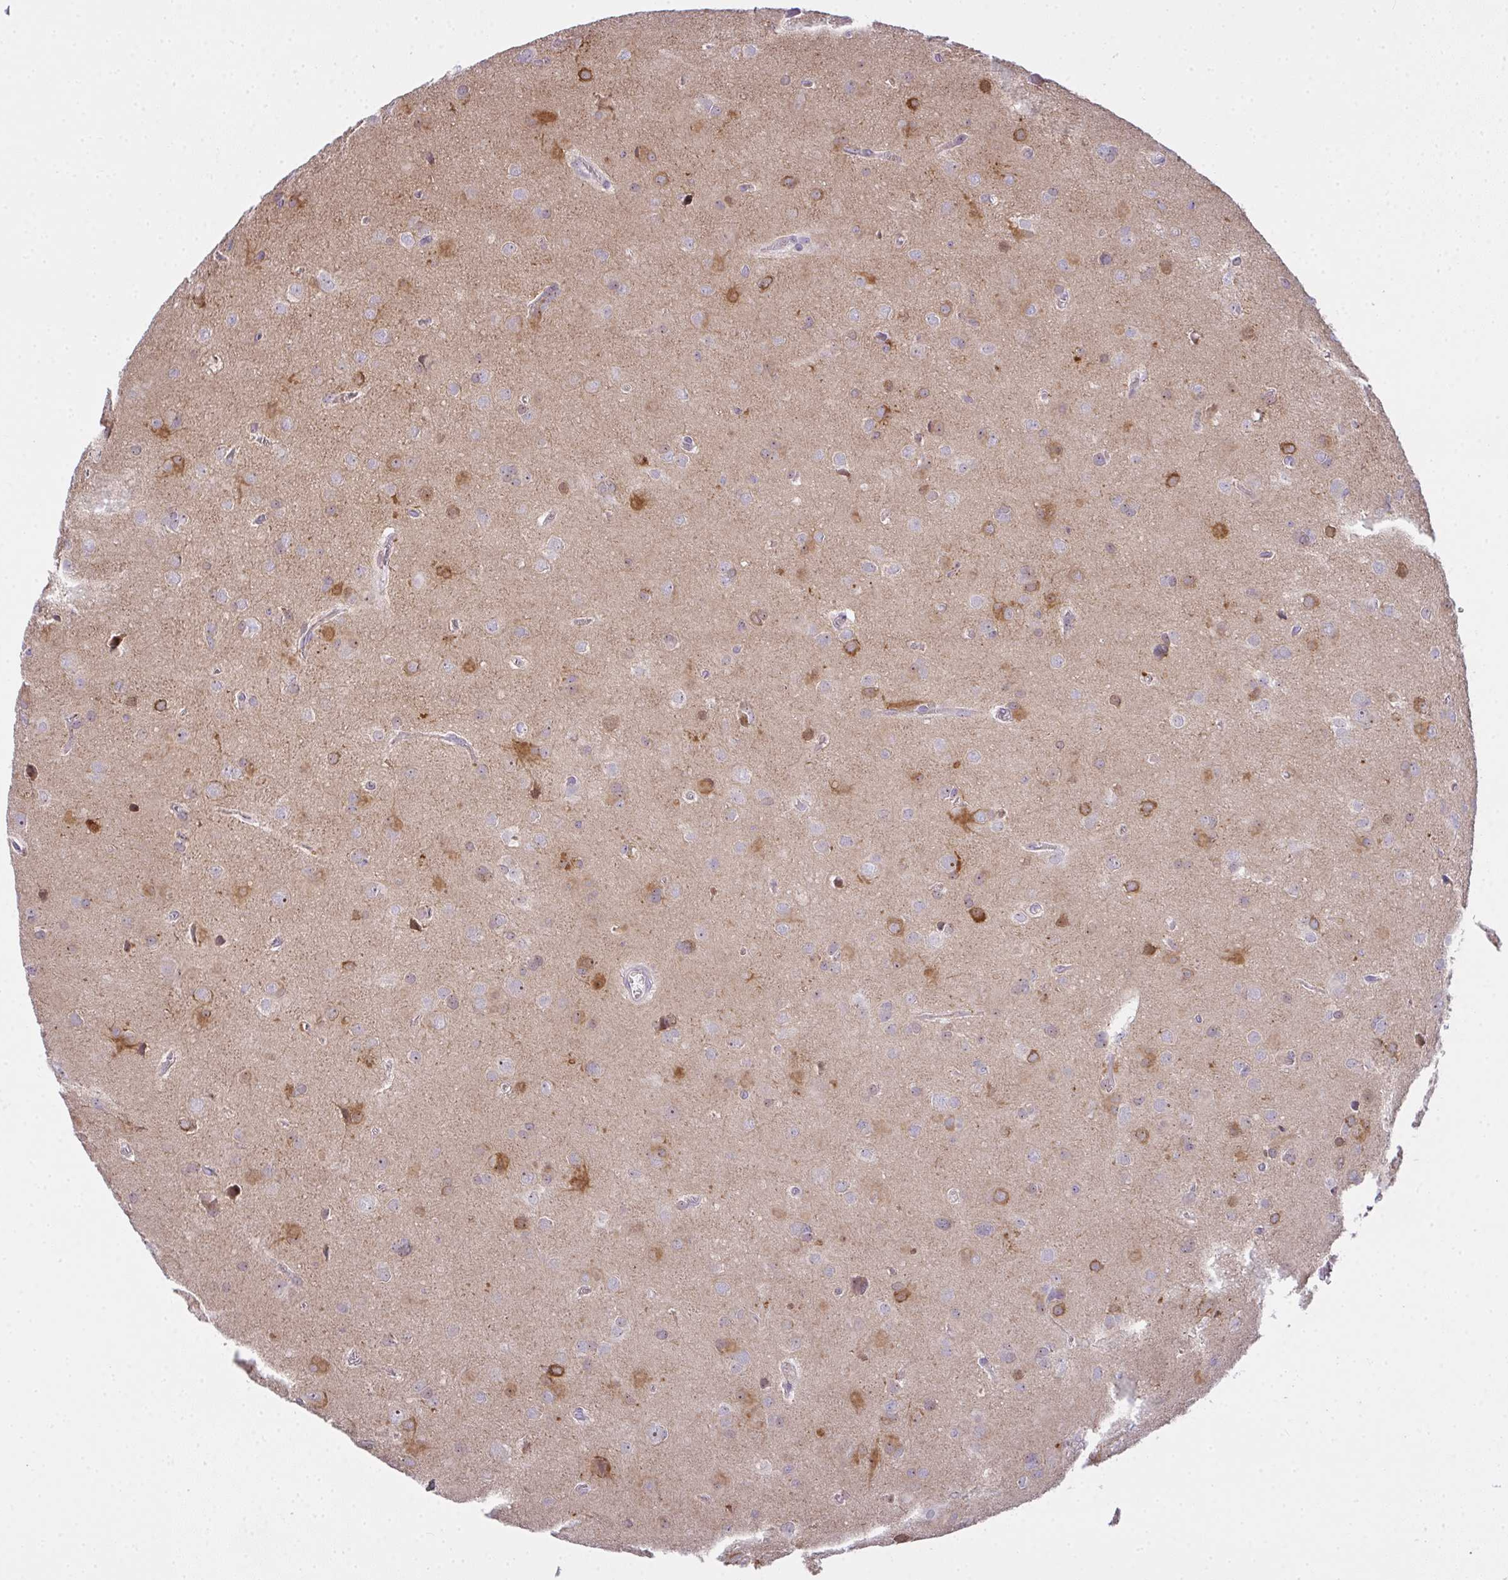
{"staining": {"intensity": "negative", "quantity": "none", "location": "none"}, "tissue": "glioma", "cell_type": "Tumor cells", "image_type": "cancer", "snomed": [{"axis": "morphology", "description": "Glioma, malignant, Low grade"}, {"axis": "topography", "description": "Brain"}], "caption": "Tumor cells show no significant protein positivity in malignant glioma (low-grade). (DAB (3,3'-diaminobenzidine) immunohistochemistry (IHC) visualized using brightfield microscopy, high magnification).", "gene": "NT5C1A", "patient": {"sex": "male", "age": 58}}